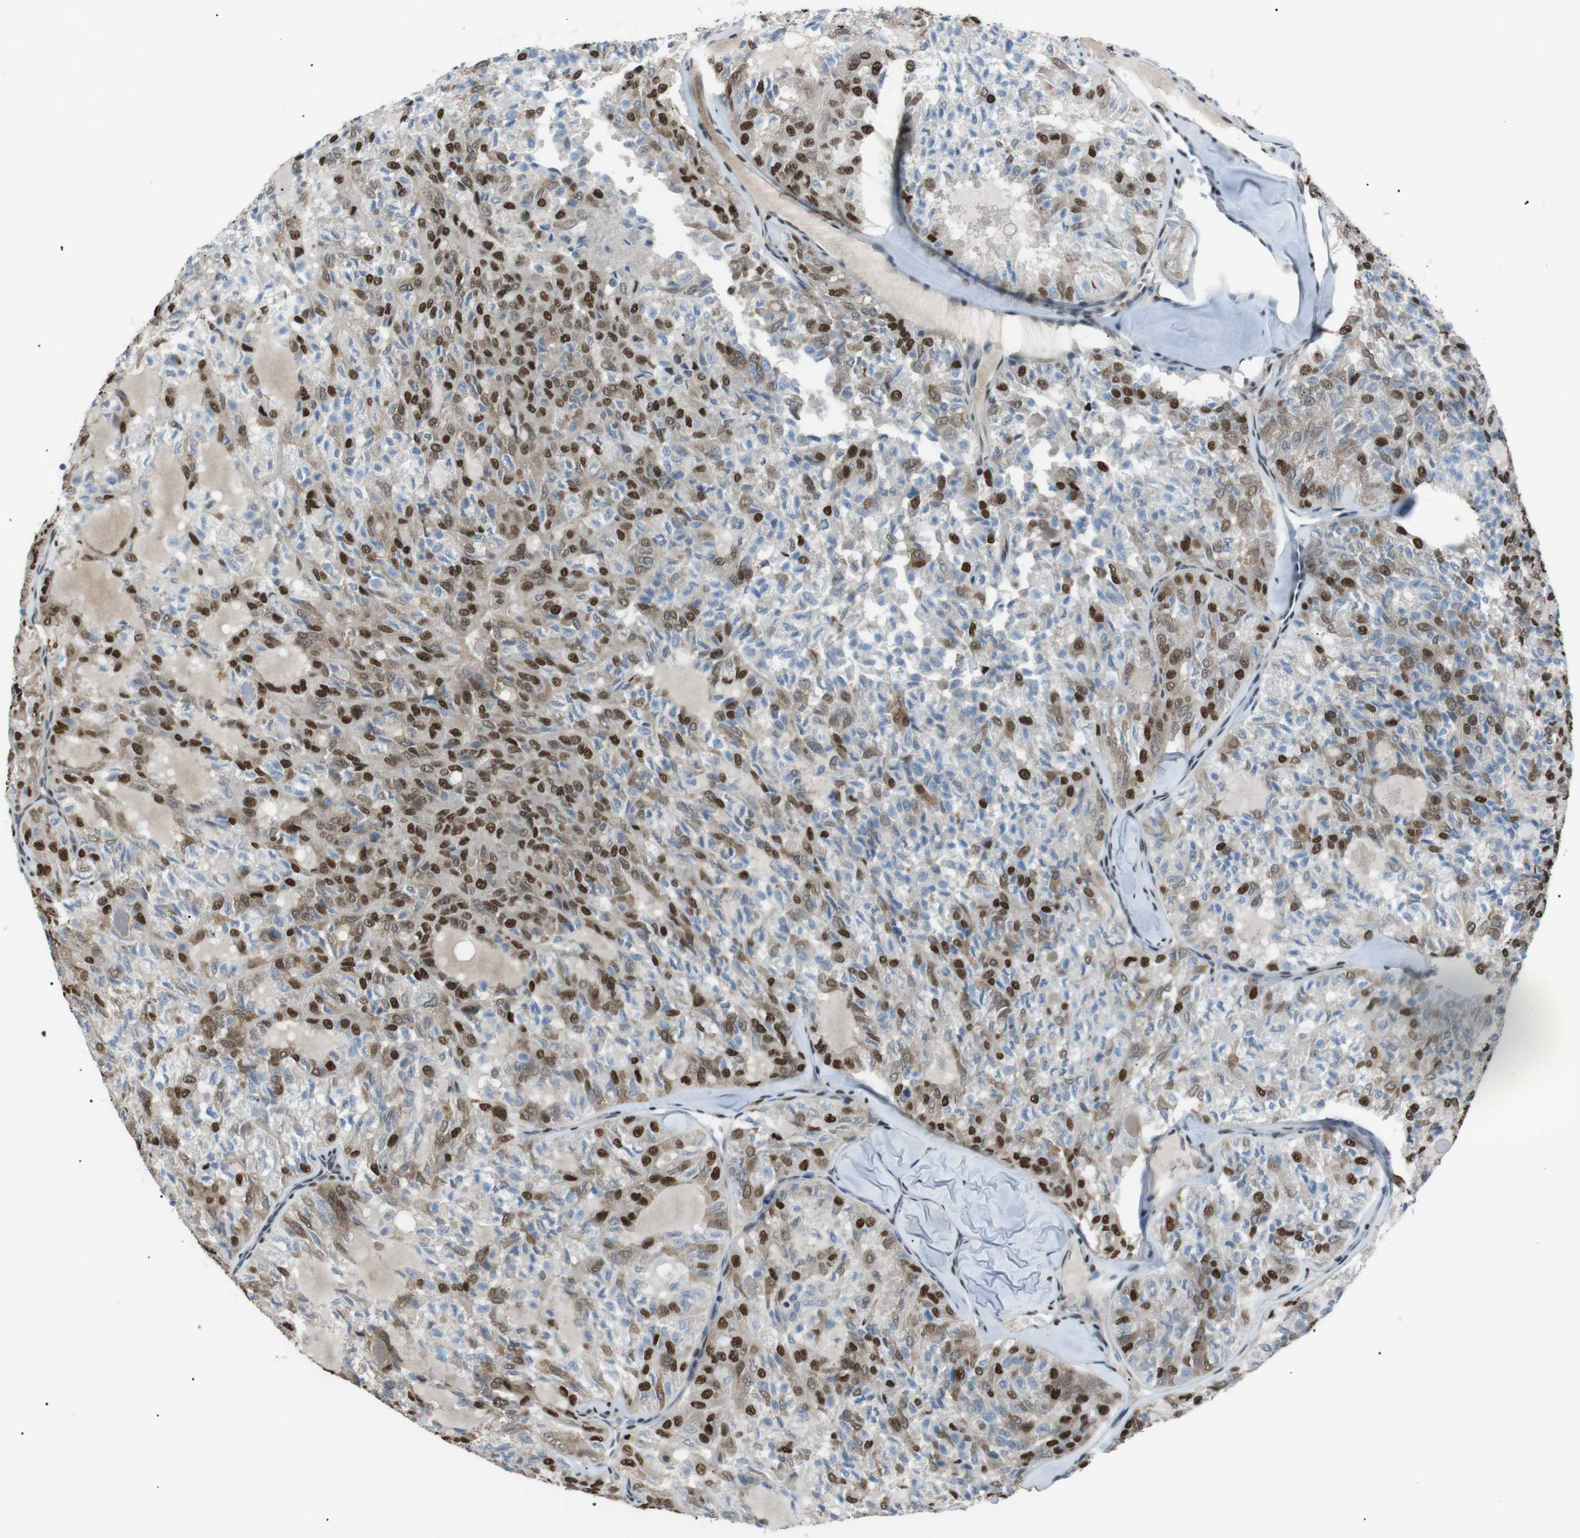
{"staining": {"intensity": "moderate", "quantity": "25%-75%", "location": "cytoplasmic/membranous,nuclear"}, "tissue": "thyroid cancer", "cell_type": "Tumor cells", "image_type": "cancer", "snomed": [{"axis": "morphology", "description": "Follicular adenoma carcinoma, NOS"}, {"axis": "topography", "description": "Thyroid gland"}], "caption": "Thyroid cancer (follicular adenoma carcinoma) tissue demonstrates moderate cytoplasmic/membranous and nuclear positivity in approximately 25%-75% of tumor cells", "gene": "SRPK2", "patient": {"sex": "male", "age": 75}}